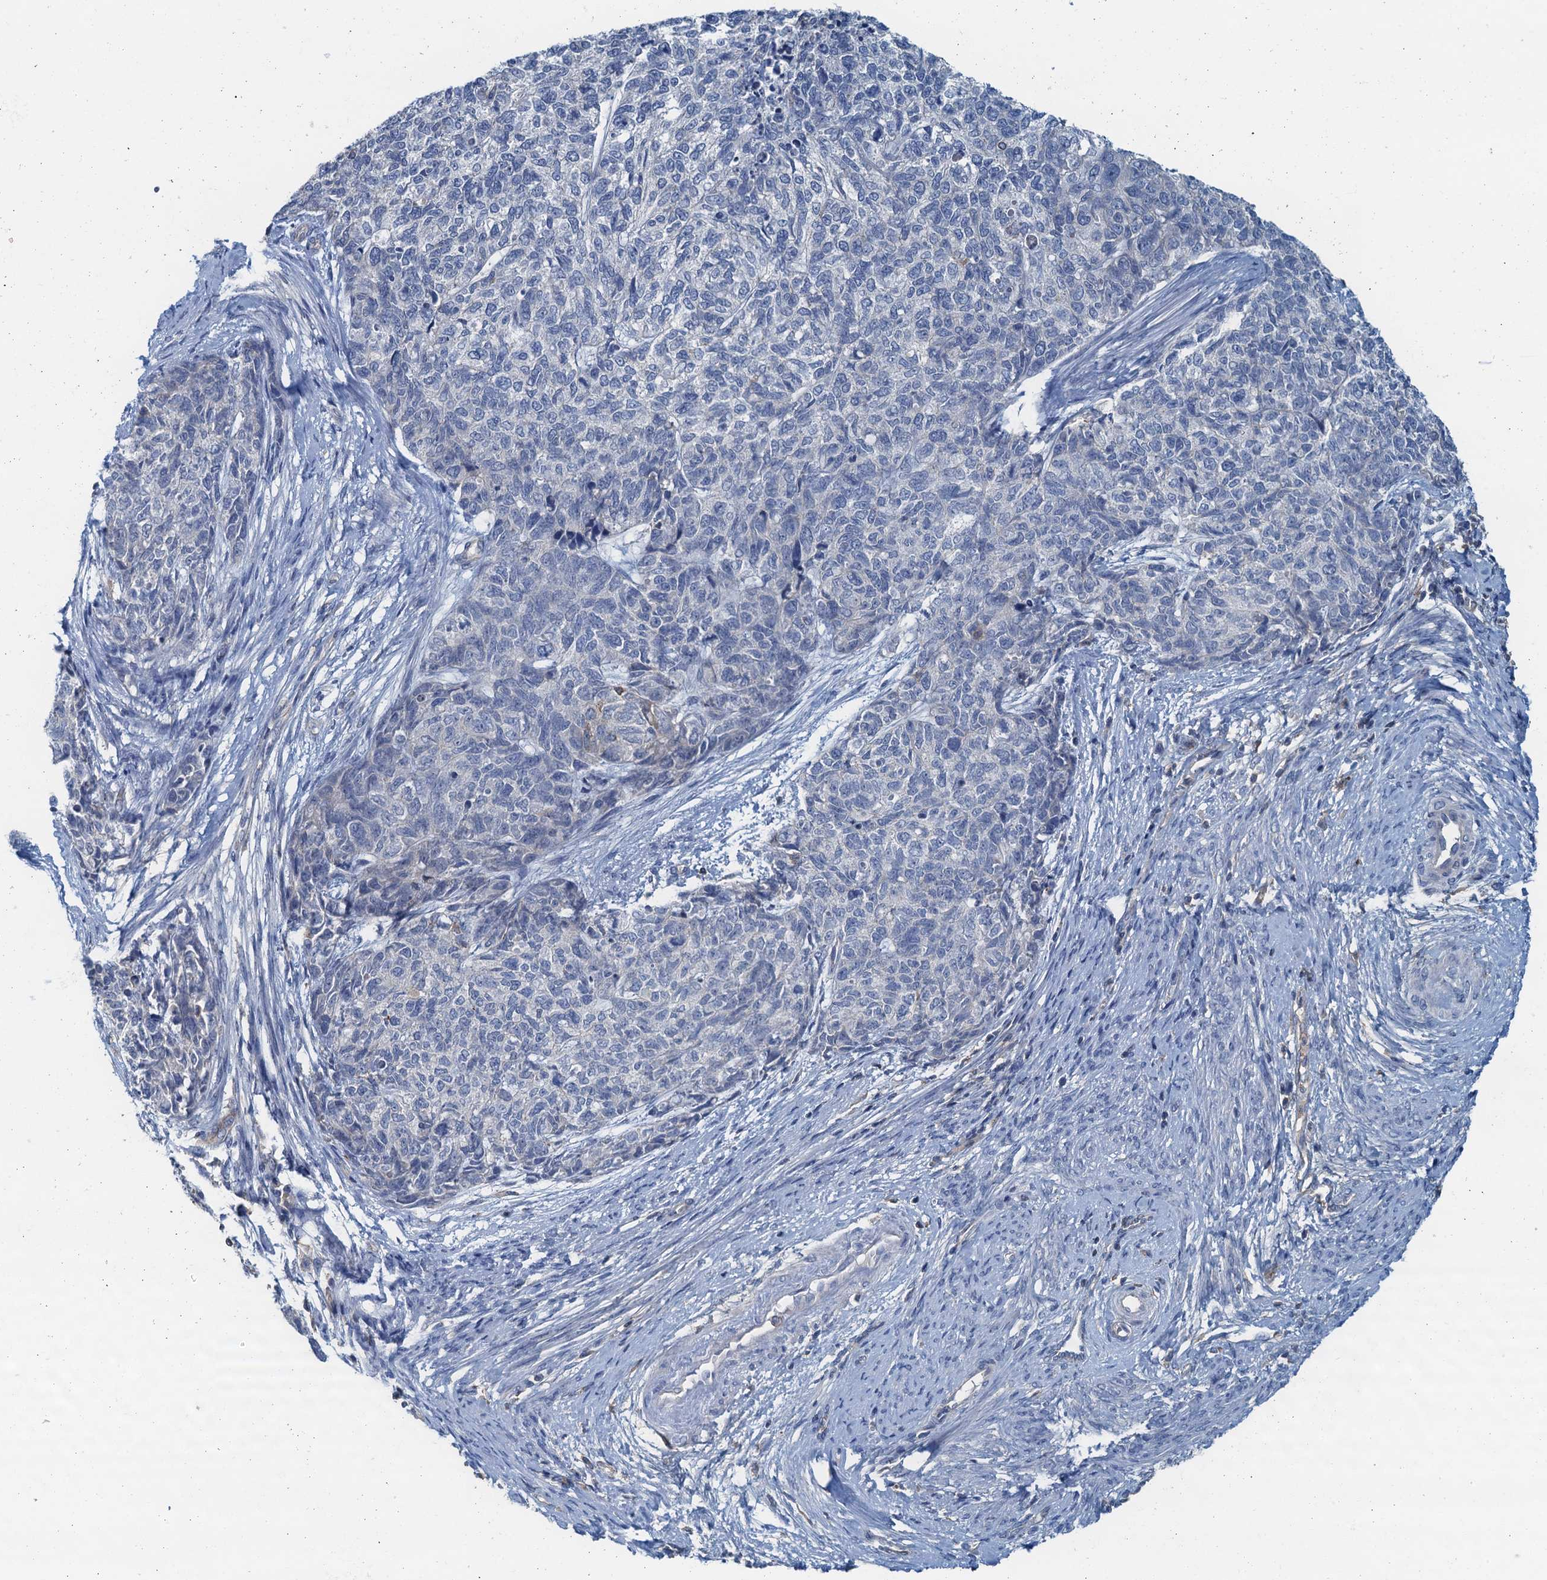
{"staining": {"intensity": "negative", "quantity": "none", "location": "none"}, "tissue": "cervical cancer", "cell_type": "Tumor cells", "image_type": "cancer", "snomed": [{"axis": "morphology", "description": "Squamous cell carcinoma, NOS"}, {"axis": "topography", "description": "Cervix"}], "caption": "This is a photomicrograph of immunohistochemistry staining of squamous cell carcinoma (cervical), which shows no expression in tumor cells.", "gene": "THAP10", "patient": {"sex": "female", "age": 63}}